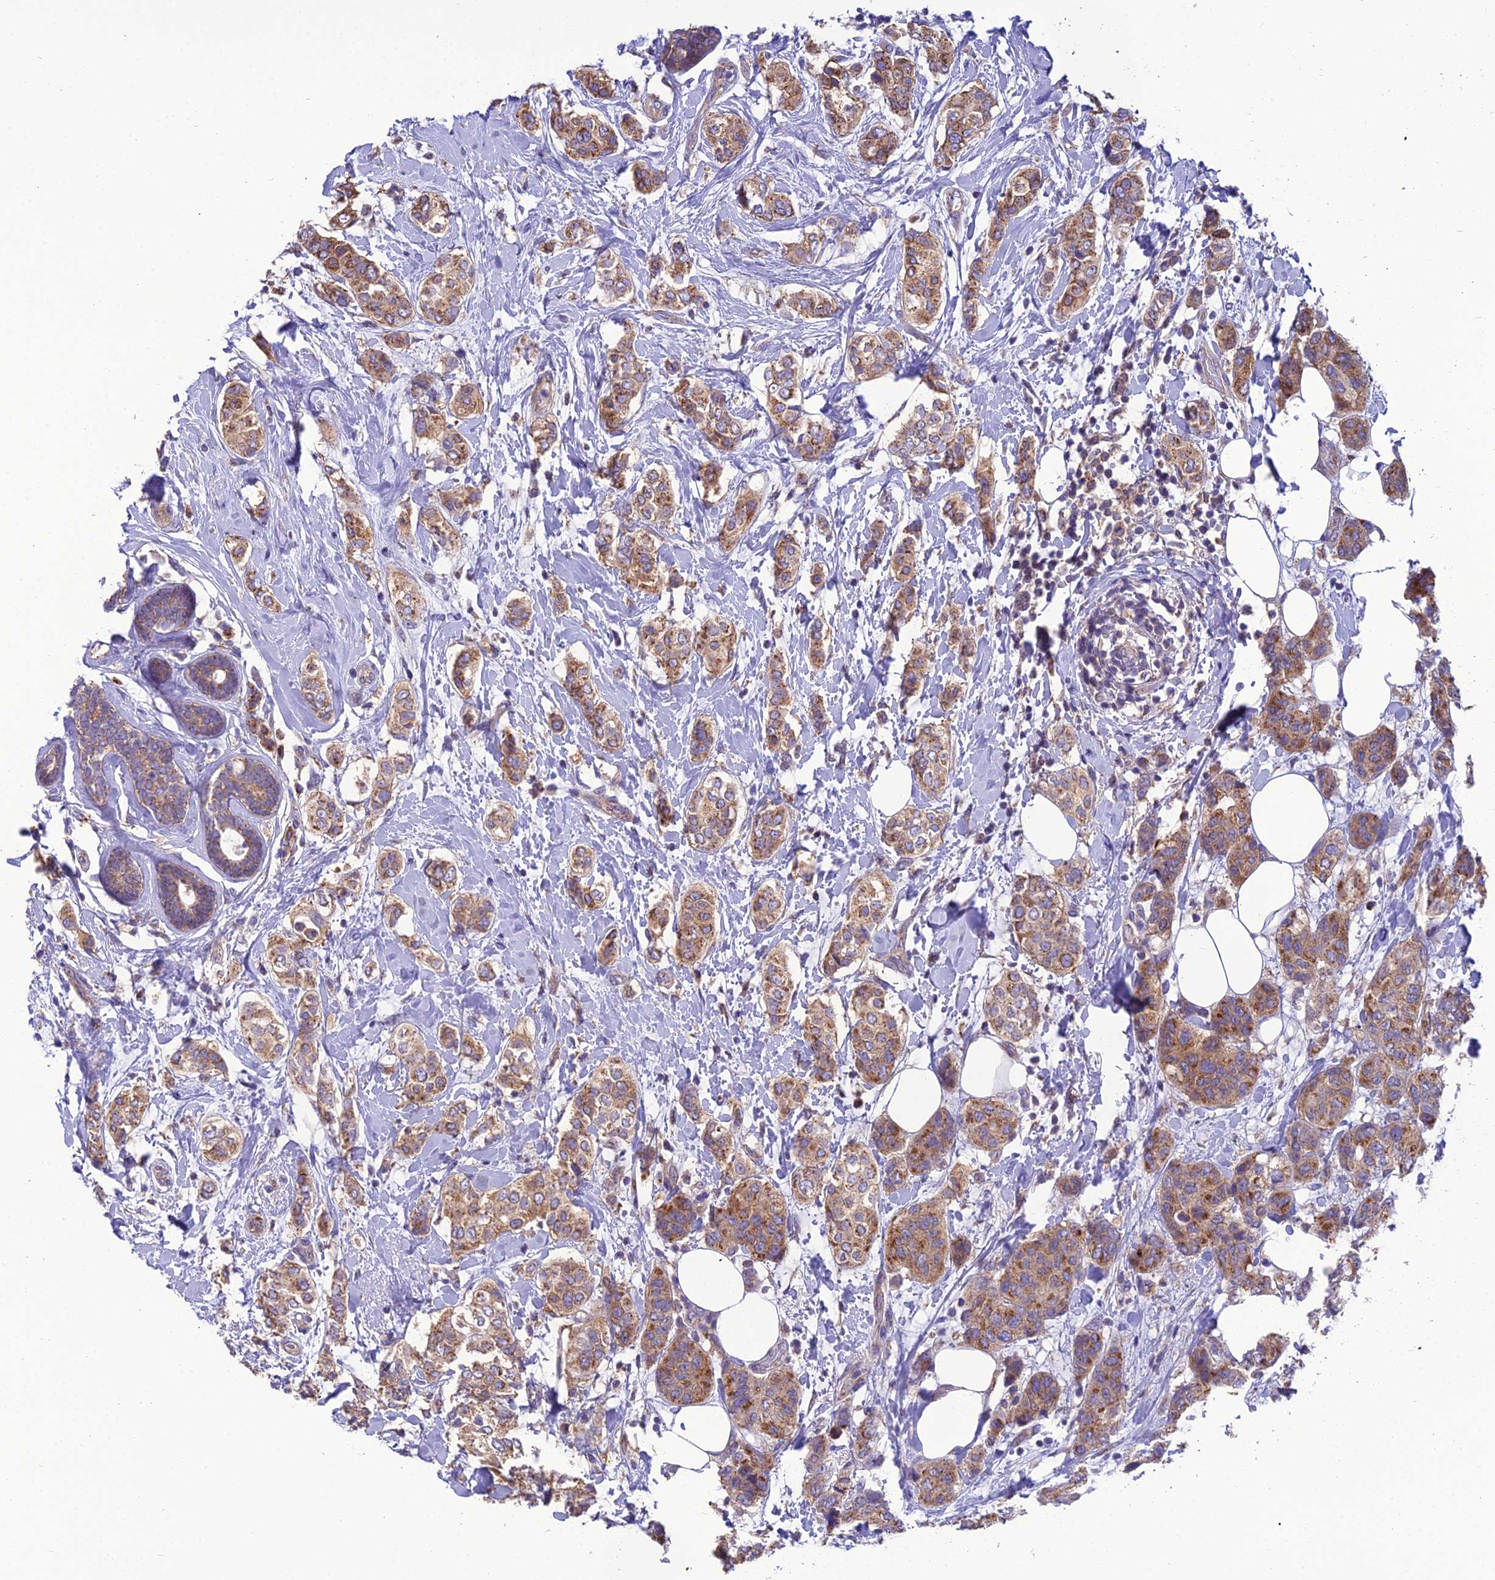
{"staining": {"intensity": "moderate", "quantity": ">75%", "location": "cytoplasmic/membranous"}, "tissue": "breast cancer", "cell_type": "Tumor cells", "image_type": "cancer", "snomed": [{"axis": "morphology", "description": "Lobular carcinoma"}, {"axis": "topography", "description": "Breast"}], "caption": "Brown immunohistochemical staining in human breast cancer (lobular carcinoma) shows moderate cytoplasmic/membranous expression in about >75% of tumor cells.", "gene": "GOLPH3", "patient": {"sex": "female", "age": 51}}